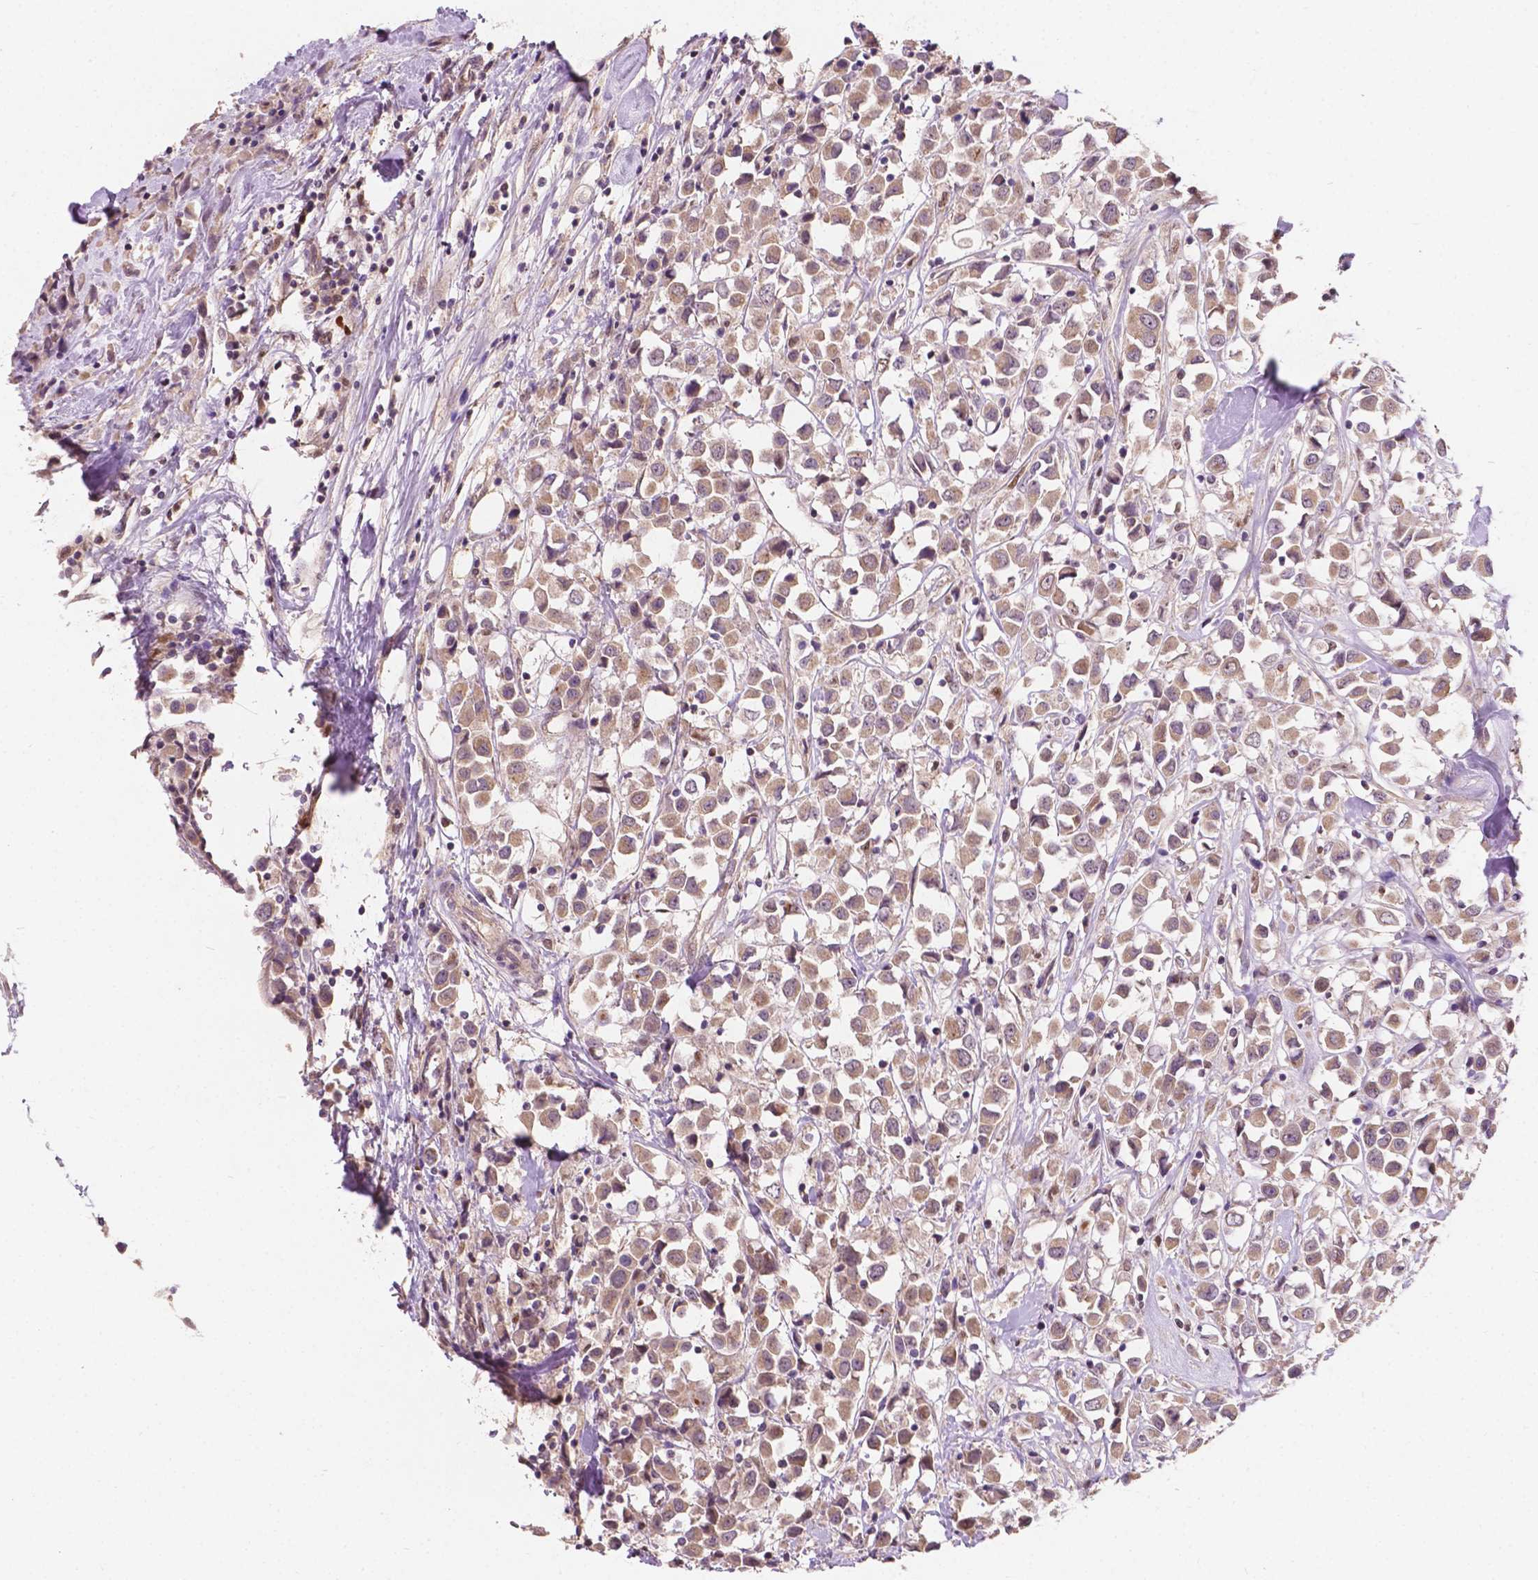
{"staining": {"intensity": "moderate", "quantity": ">75%", "location": "cytoplasmic/membranous"}, "tissue": "breast cancer", "cell_type": "Tumor cells", "image_type": "cancer", "snomed": [{"axis": "morphology", "description": "Duct carcinoma"}, {"axis": "topography", "description": "Breast"}], "caption": "This is an image of immunohistochemistry (IHC) staining of breast cancer (intraductal carcinoma), which shows moderate positivity in the cytoplasmic/membranous of tumor cells.", "gene": "DUSP16", "patient": {"sex": "female", "age": 61}}